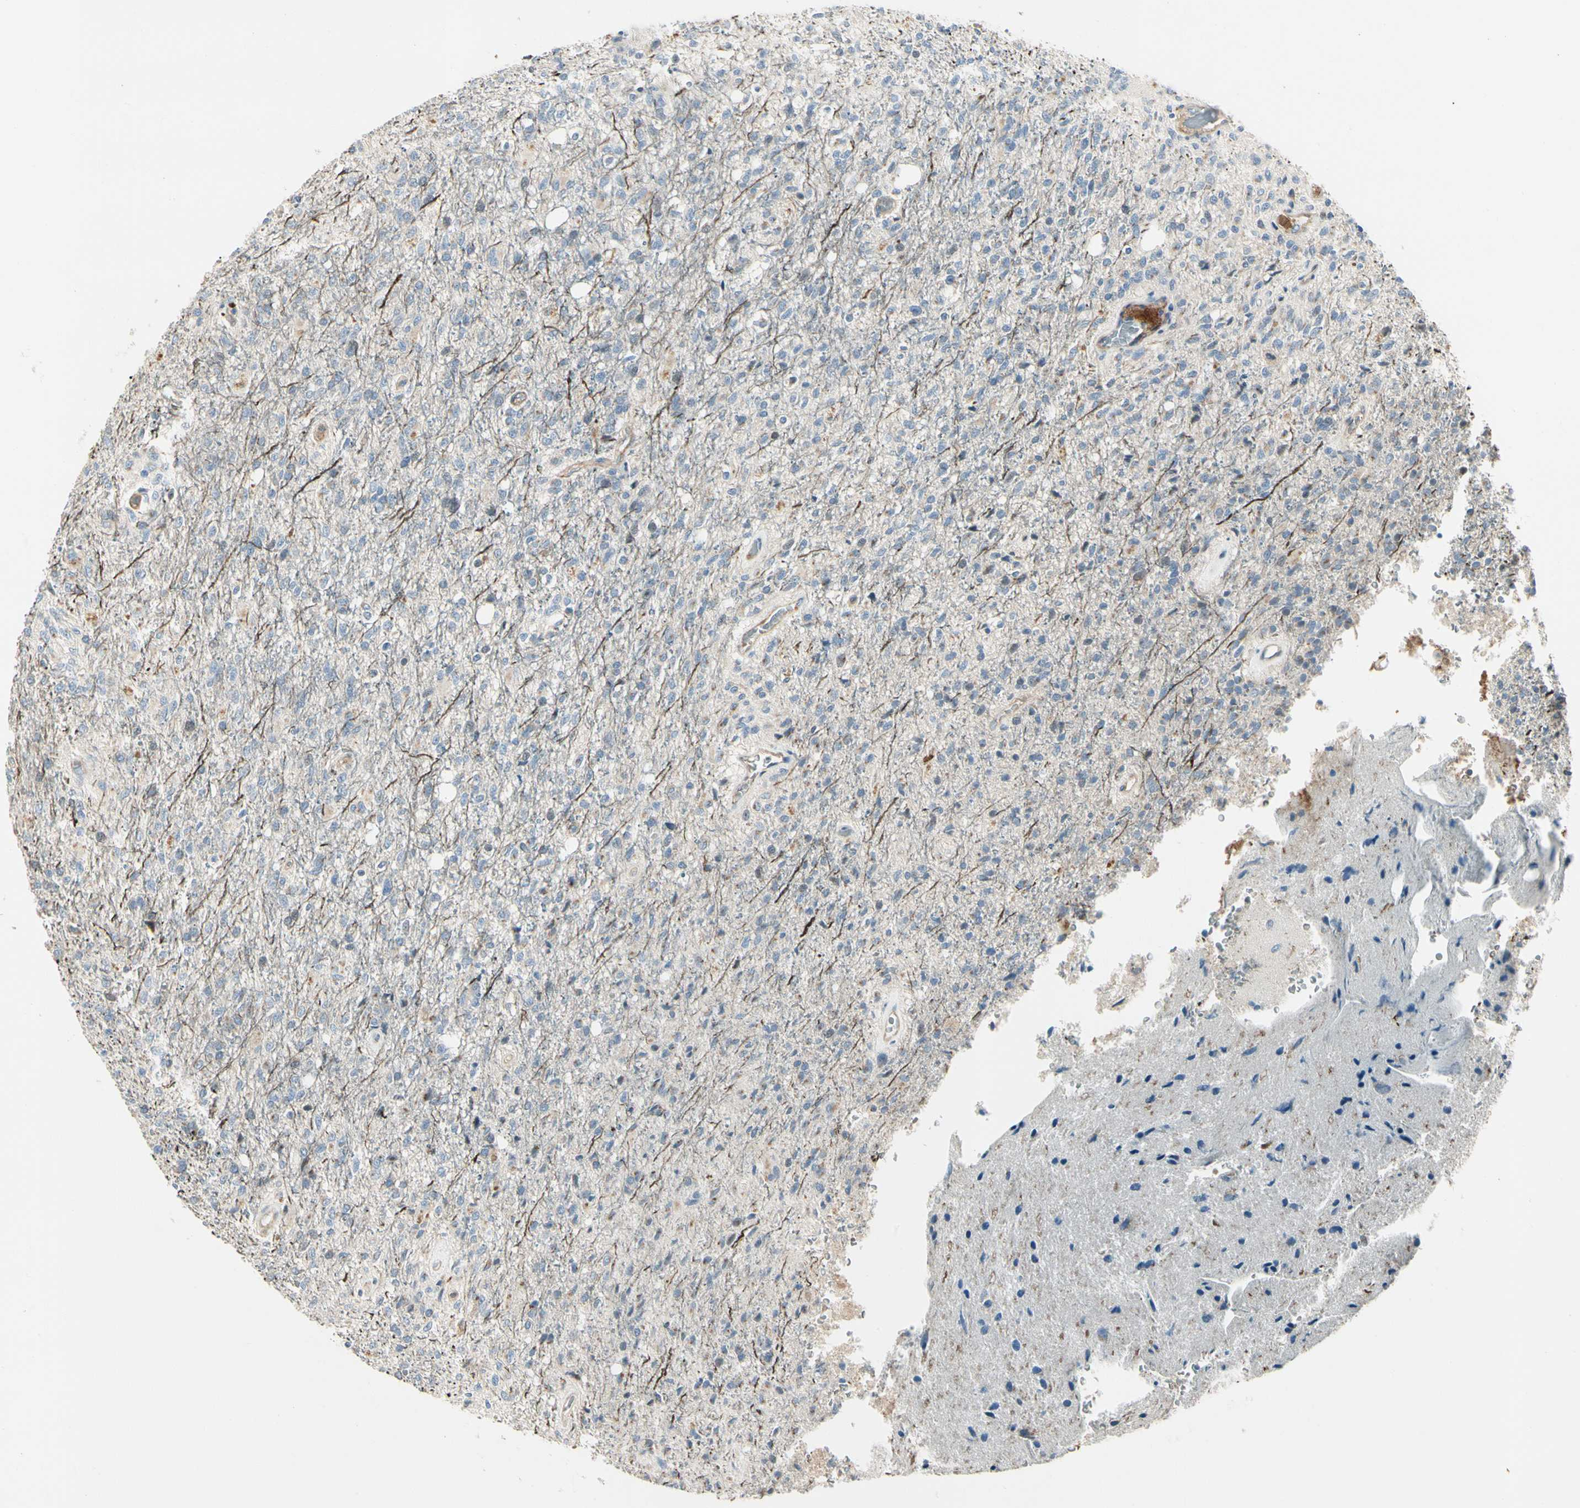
{"staining": {"intensity": "negative", "quantity": "none", "location": "none"}, "tissue": "glioma", "cell_type": "Tumor cells", "image_type": "cancer", "snomed": [{"axis": "morphology", "description": "Normal tissue, NOS"}, {"axis": "morphology", "description": "Glioma, malignant, High grade"}, {"axis": "topography", "description": "Cerebral cortex"}], "caption": "Immunohistochemistry (IHC) of human glioma reveals no expression in tumor cells.", "gene": "ABCA3", "patient": {"sex": "male", "age": 77}}